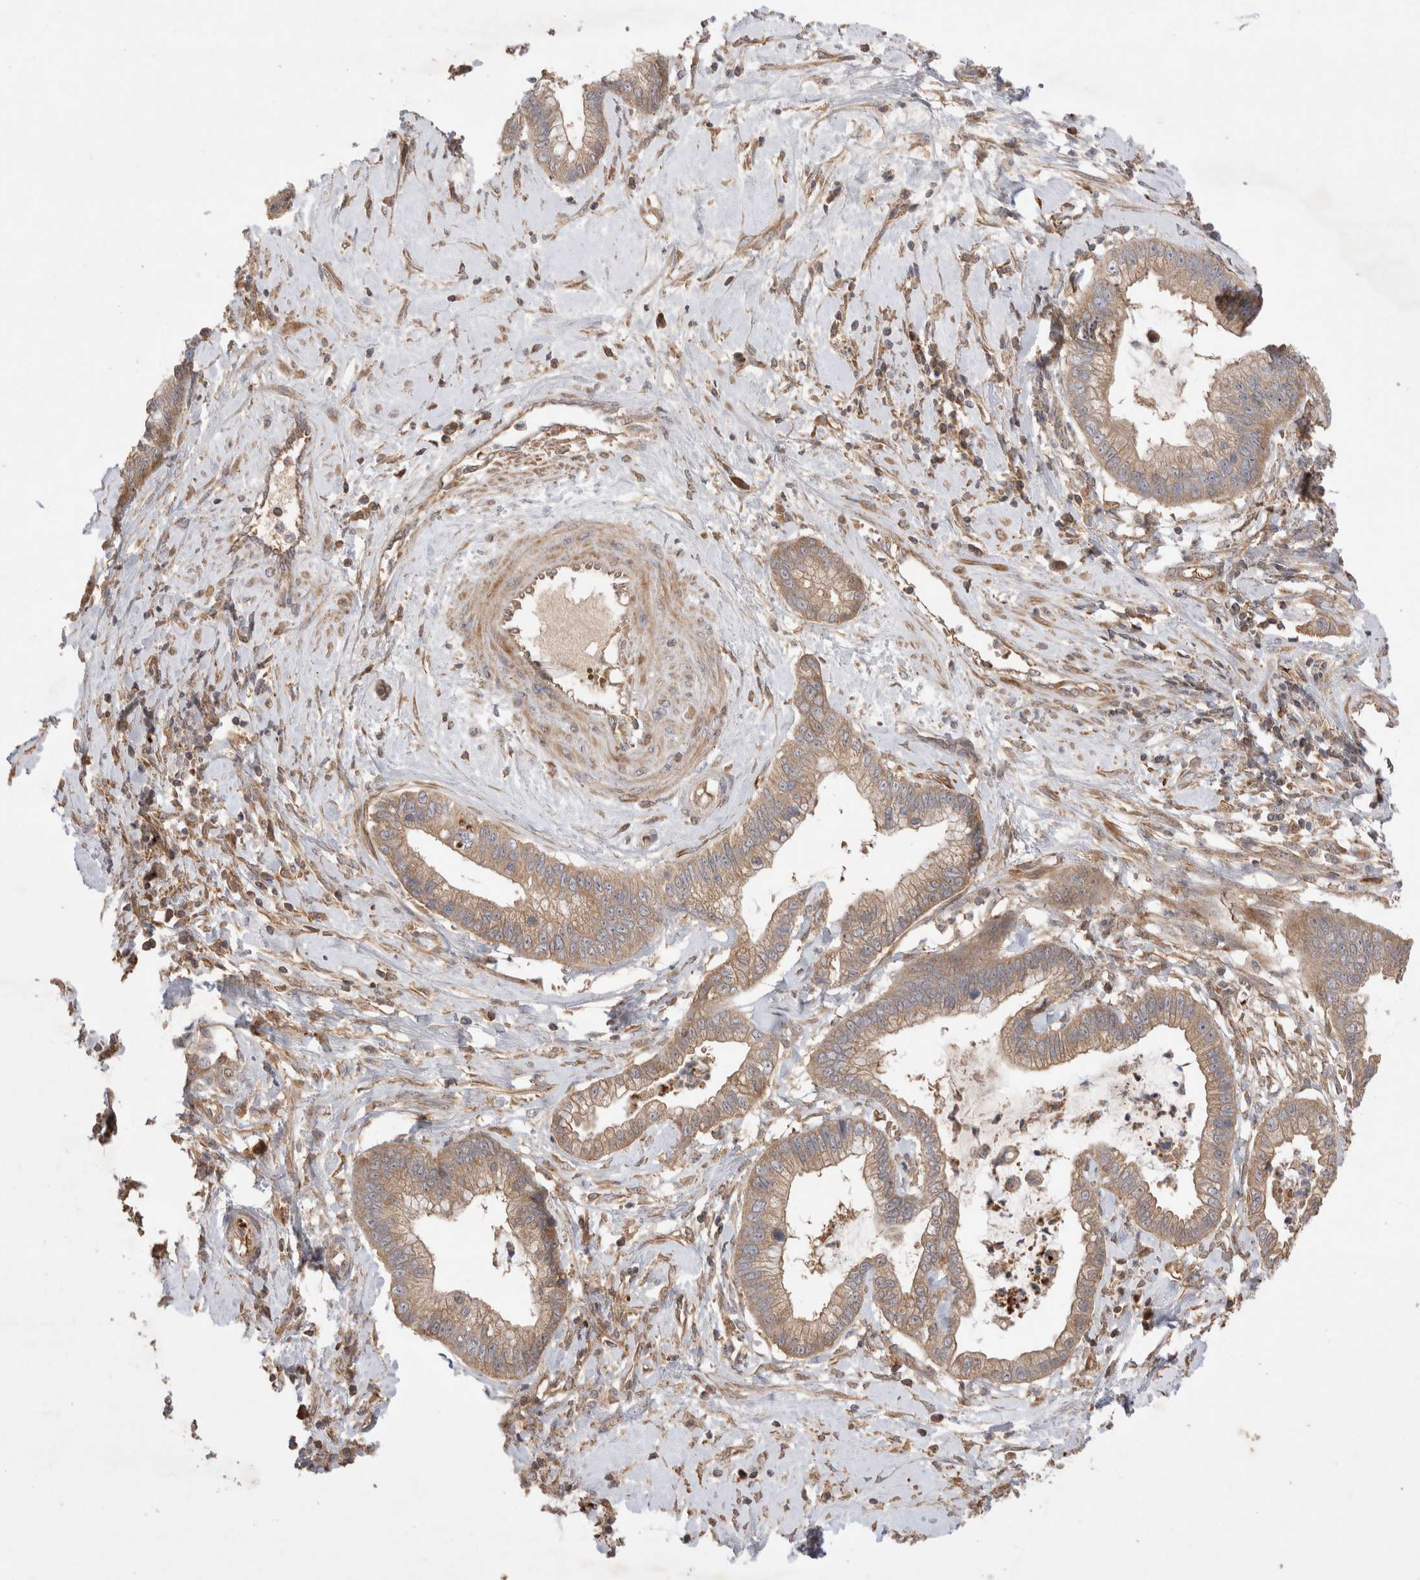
{"staining": {"intensity": "moderate", "quantity": ">75%", "location": "cytoplasmic/membranous"}, "tissue": "cervical cancer", "cell_type": "Tumor cells", "image_type": "cancer", "snomed": [{"axis": "morphology", "description": "Adenocarcinoma, NOS"}, {"axis": "topography", "description": "Cervix"}], "caption": "A brown stain highlights moderate cytoplasmic/membranous staining of a protein in human adenocarcinoma (cervical) tumor cells. The staining is performed using DAB (3,3'-diaminobenzidine) brown chromogen to label protein expression. The nuclei are counter-stained blue using hematoxylin.", "gene": "FAM221A", "patient": {"sex": "female", "age": 44}}